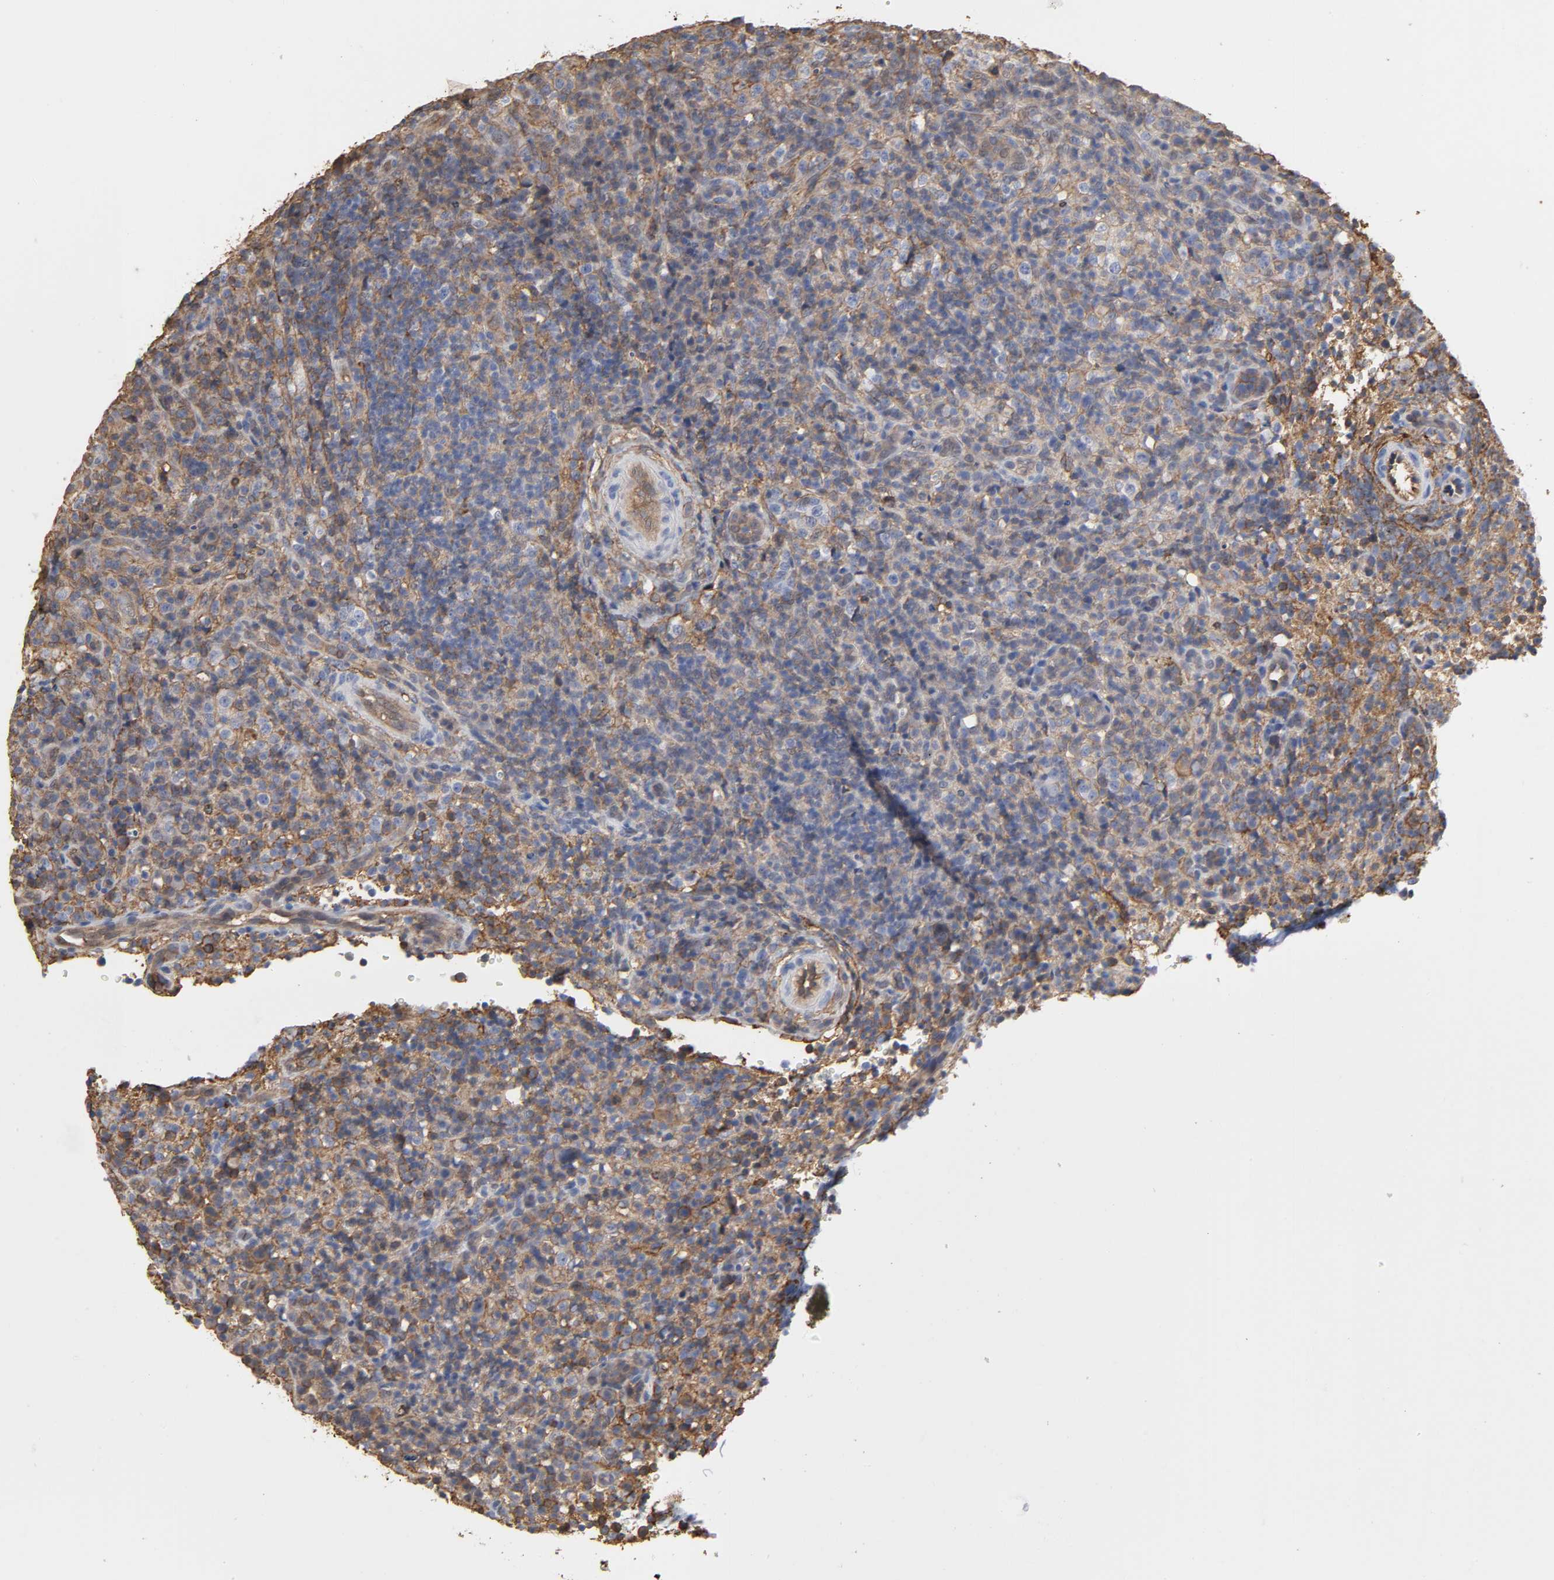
{"staining": {"intensity": "moderate", "quantity": "25%-75%", "location": "cytoplasmic/membranous"}, "tissue": "lymphoma", "cell_type": "Tumor cells", "image_type": "cancer", "snomed": [{"axis": "morphology", "description": "Malignant lymphoma, non-Hodgkin's type, High grade"}, {"axis": "topography", "description": "Lymph node"}], "caption": "The image exhibits immunohistochemical staining of malignant lymphoma, non-Hodgkin's type (high-grade). There is moderate cytoplasmic/membranous staining is identified in about 25%-75% of tumor cells.", "gene": "ANXA2", "patient": {"sex": "female", "age": 76}}